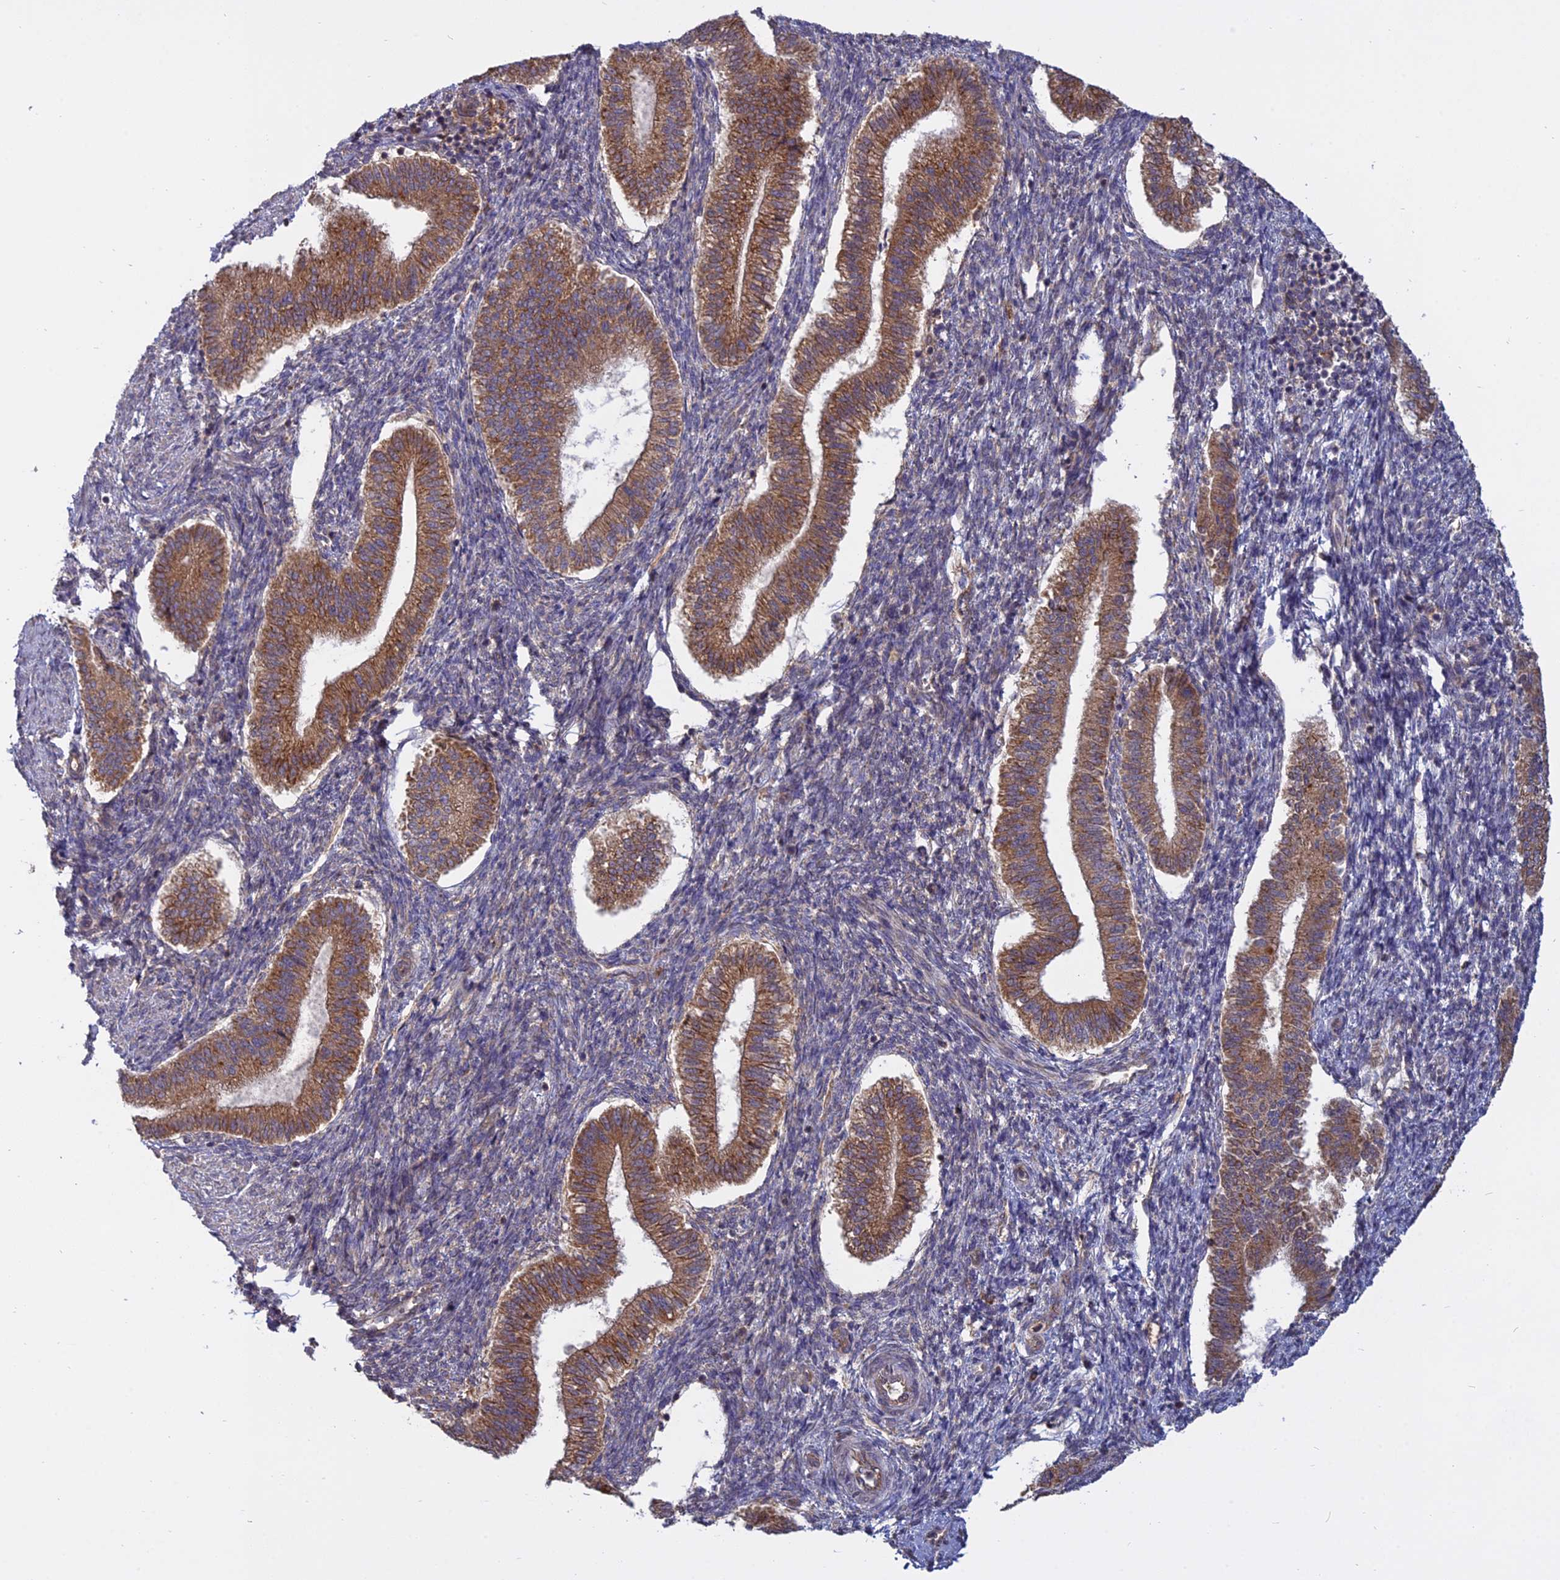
{"staining": {"intensity": "weak", "quantity": "<25%", "location": "cytoplasmic/membranous"}, "tissue": "endometrium", "cell_type": "Cells in endometrial stroma", "image_type": "normal", "snomed": [{"axis": "morphology", "description": "Normal tissue, NOS"}, {"axis": "topography", "description": "Endometrium"}], "caption": "The photomicrograph reveals no significant staining in cells in endometrial stroma of endometrium.", "gene": "TMEM208", "patient": {"sex": "female", "age": 24}}